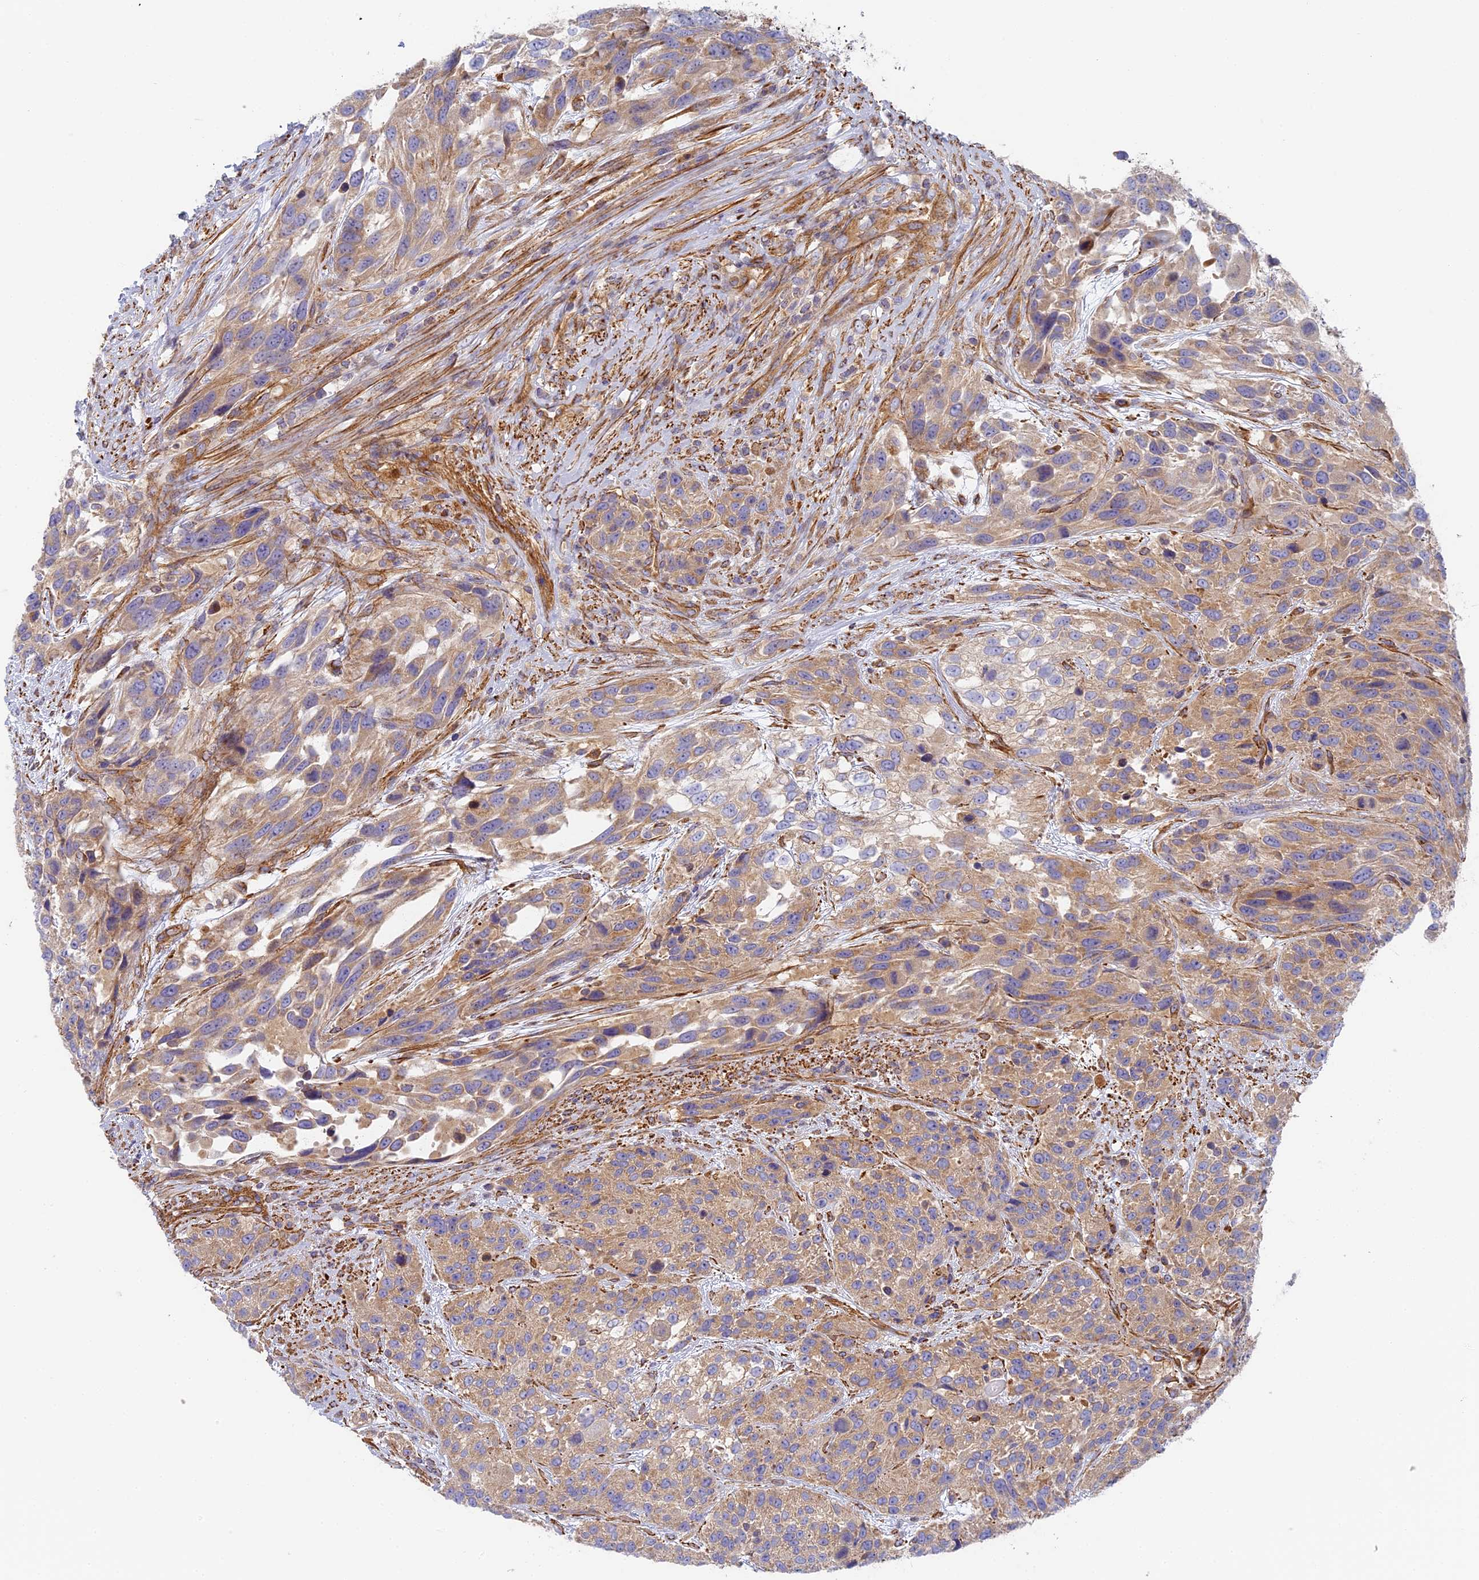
{"staining": {"intensity": "weak", "quantity": ">75%", "location": "cytoplasmic/membranous"}, "tissue": "urothelial cancer", "cell_type": "Tumor cells", "image_type": "cancer", "snomed": [{"axis": "morphology", "description": "Urothelial carcinoma, High grade"}, {"axis": "topography", "description": "Urinary bladder"}], "caption": "Protein analysis of high-grade urothelial carcinoma tissue demonstrates weak cytoplasmic/membranous staining in approximately >75% of tumor cells. (IHC, brightfield microscopy, high magnification).", "gene": "DDA1", "patient": {"sex": "female", "age": 70}}